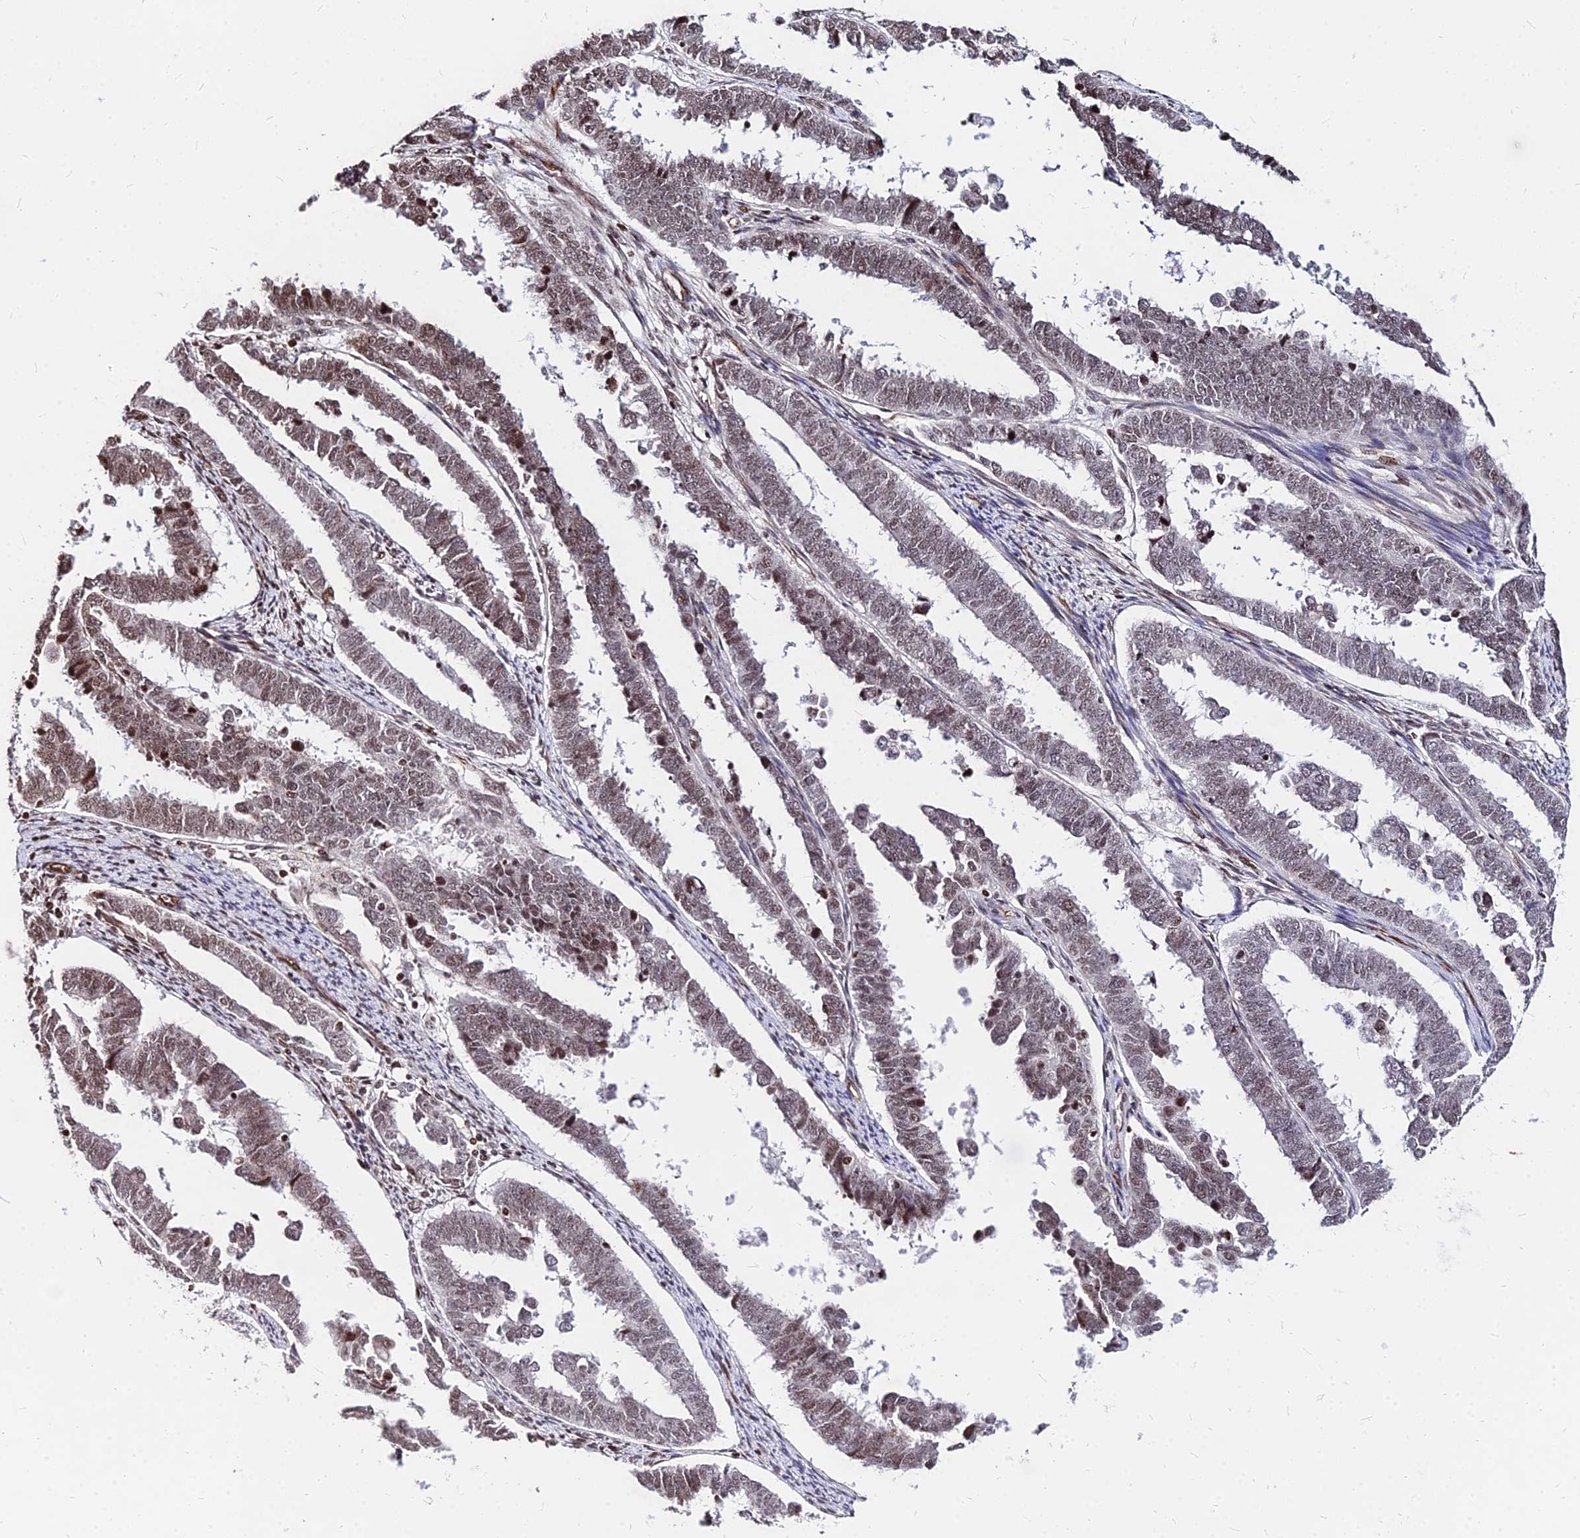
{"staining": {"intensity": "moderate", "quantity": ">75%", "location": "nuclear"}, "tissue": "endometrial cancer", "cell_type": "Tumor cells", "image_type": "cancer", "snomed": [{"axis": "morphology", "description": "Adenocarcinoma, NOS"}, {"axis": "topography", "description": "Endometrium"}], "caption": "IHC micrograph of neoplastic tissue: adenocarcinoma (endometrial) stained using immunohistochemistry displays medium levels of moderate protein expression localized specifically in the nuclear of tumor cells, appearing as a nuclear brown color.", "gene": "NYAP2", "patient": {"sex": "female", "age": 75}}